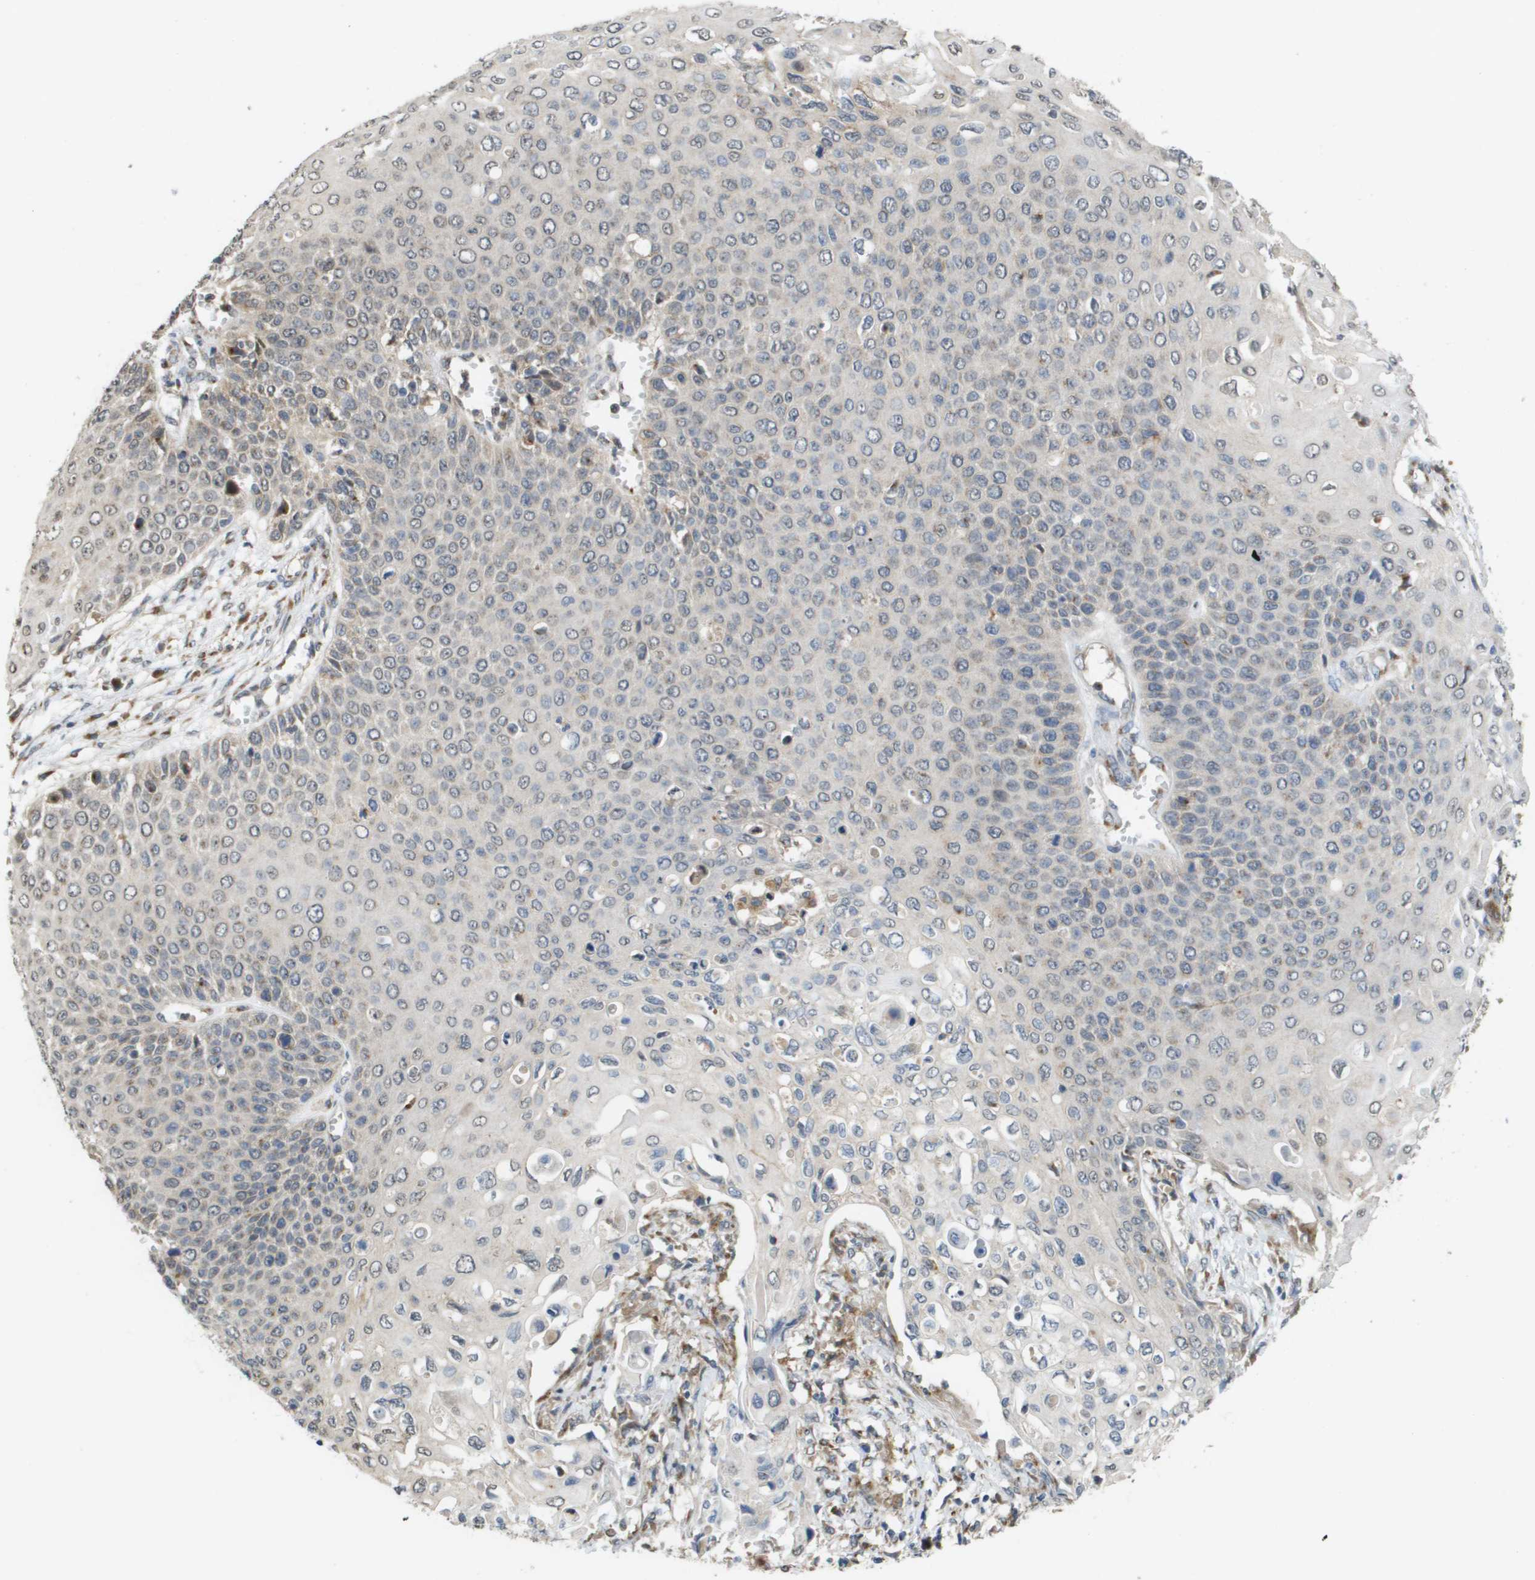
{"staining": {"intensity": "negative", "quantity": "none", "location": "none"}, "tissue": "cervical cancer", "cell_type": "Tumor cells", "image_type": "cancer", "snomed": [{"axis": "morphology", "description": "Squamous cell carcinoma, NOS"}, {"axis": "topography", "description": "Cervix"}], "caption": "Cervical cancer (squamous cell carcinoma) was stained to show a protein in brown. There is no significant expression in tumor cells. The staining is performed using DAB brown chromogen with nuclei counter-stained in using hematoxylin.", "gene": "PCK1", "patient": {"sex": "female", "age": 39}}